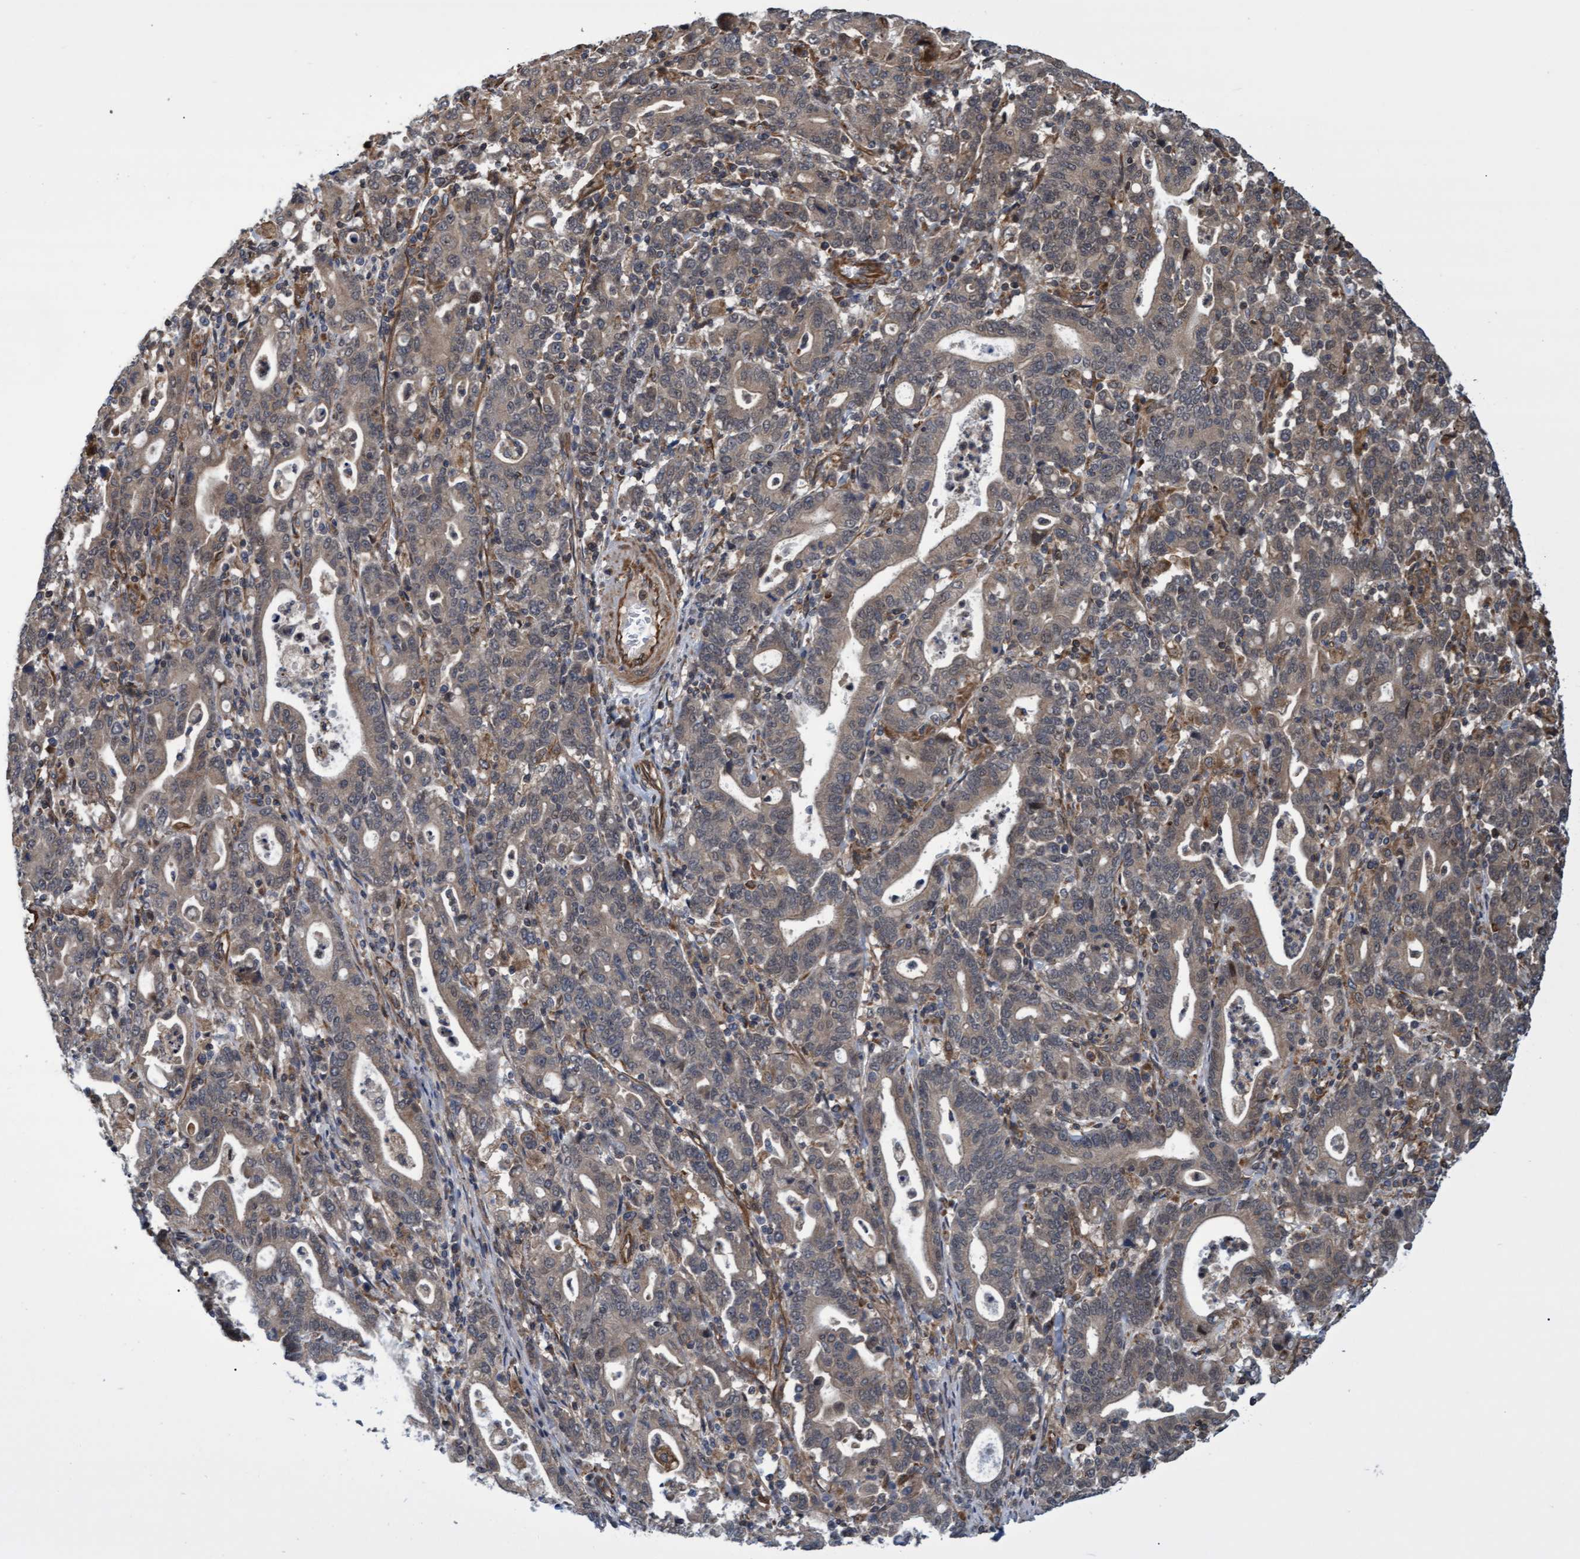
{"staining": {"intensity": "weak", "quantity": "25%-75%", "location": "cytoplasmic/membranous"}, "tissue": "stomach cancer", "cell_type": "Tumor cells", "image_type": "cancer", "snomed": [{"axis": "morphology", "description": "Adenocarcinoma, NOS"}, {"axis": "topography", "description": "Stomach, upper"}], "caption": "Protein expression analysis of stomach adenocarcinoma displays weak cytoplasmic/membranous expression in about 25%-75% of tumor cells.", "gene": "TNFRSF10B", "patient": {"sex": "male", "age": 69}}